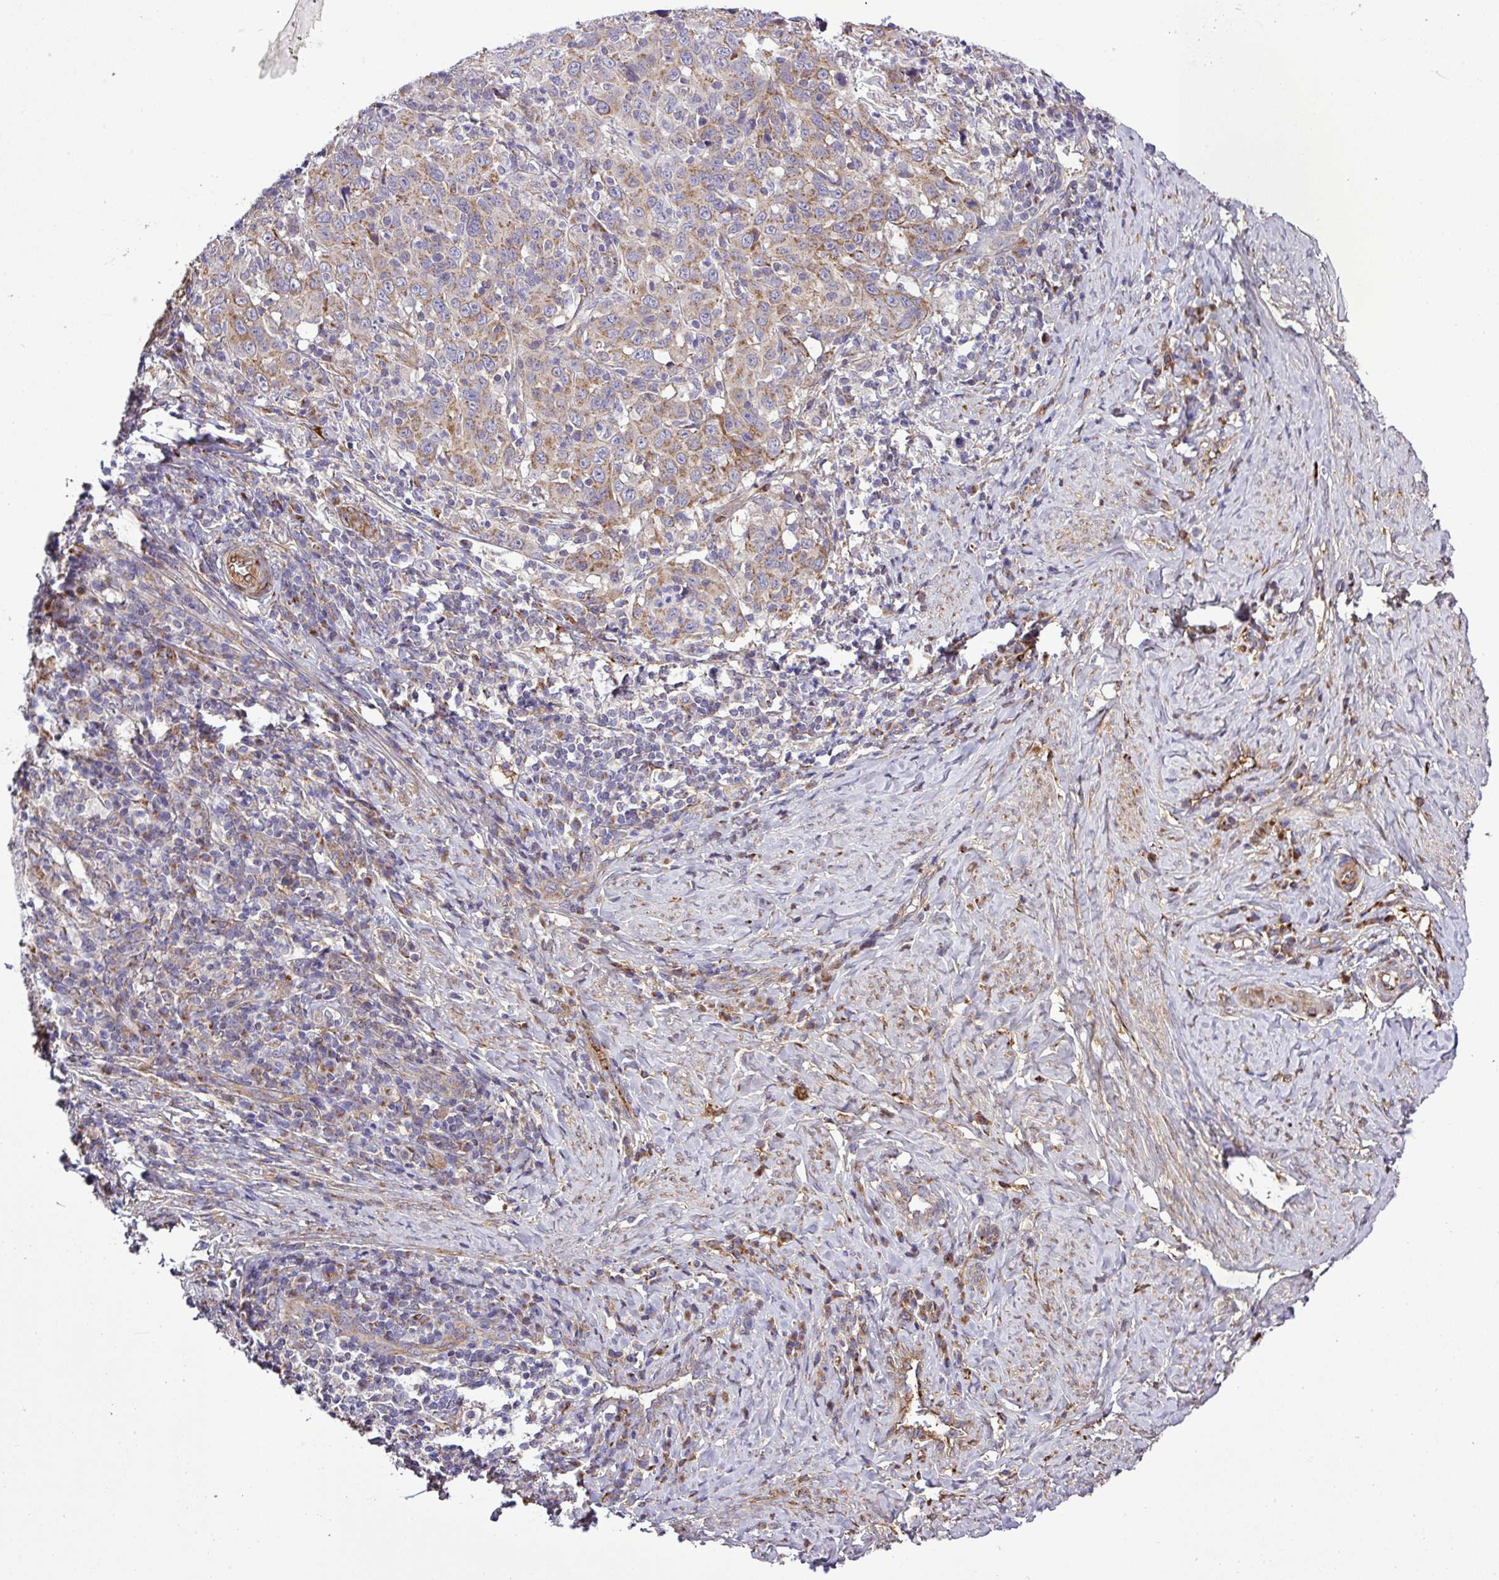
{"staining": {"intensity": "moderate", "quantity": ">75%", "location": "cytoplasmic/membranous"}, "tissue": "cervical cancer", "cell_type": "Tumor cells", "image_type": "cancer", "snomed": [{"axis": "morphology", "description": "Squamous cell carcinoma, NOS"}, {"axis": "topography", "description": "Cervix"}], "caption": "Protein expression by immunohistochemistry (IHC) displays moderate cytoplasmic/membranous staining in about >75% of tumor cells in cervical cancer (squamous cell carcinoma).", "gene": "CWH43", "patient": {"sex": "female", "age": 46}}